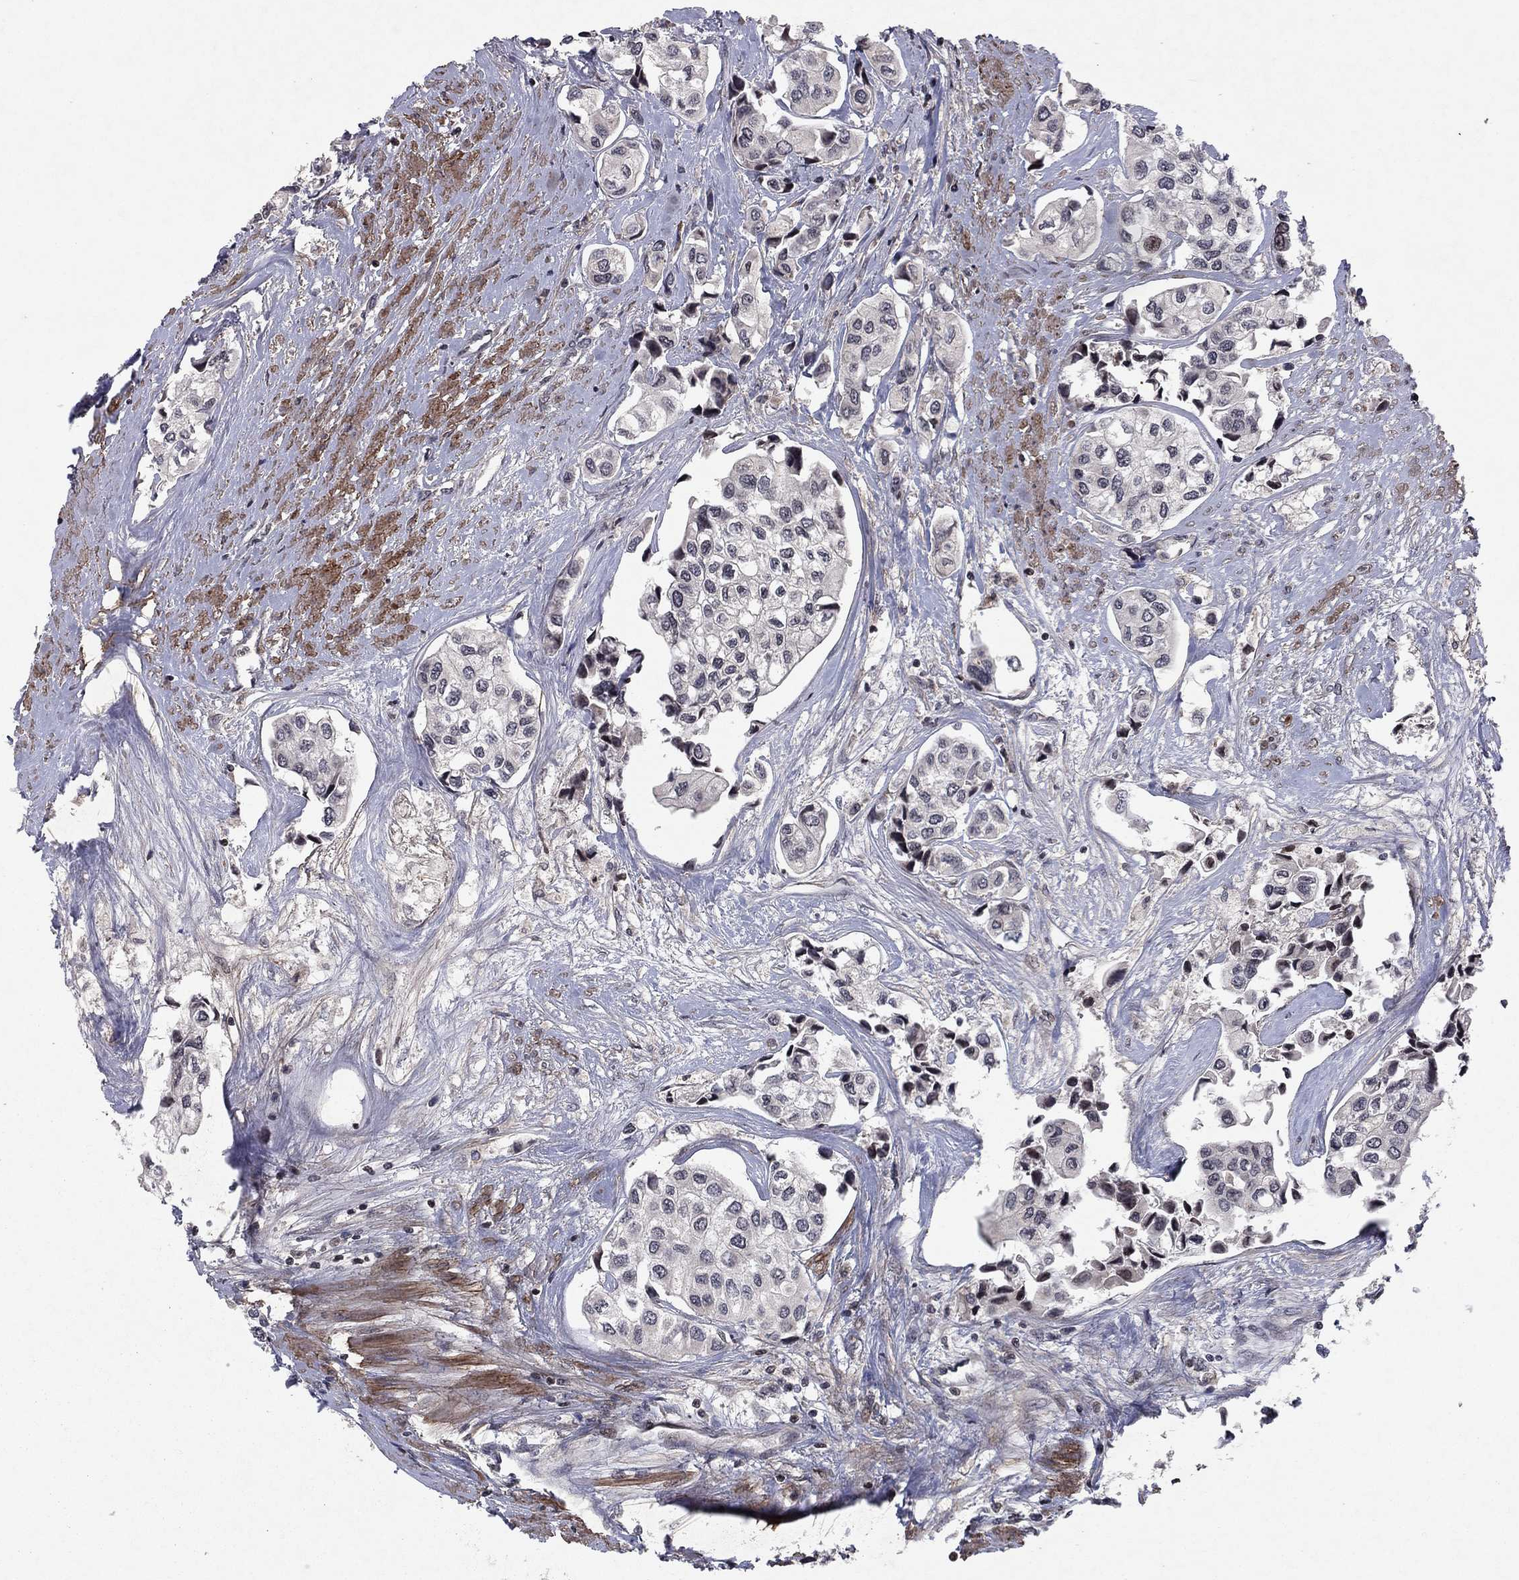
{"staining": {"intensity": "negative", "quantity": "none", "location": "none"}, "tissue": "urothelial cancer", "cell_type": "Tumor cells", "image_type": "cancer", "snomed": [{"axis": "morphology", "description": "Urothelial carcinoma, High grade"}, {"axis": "topography", "description": "Urinary bladder"}], "caption": "Immunohistochemistry (IHC) histopathology image of human urothelial cancer stained for a protein (brown), which demonstrates no staining in tumor cells.", "gene": "SORBS1", "patient": {"sex": "male", "age": 73}}